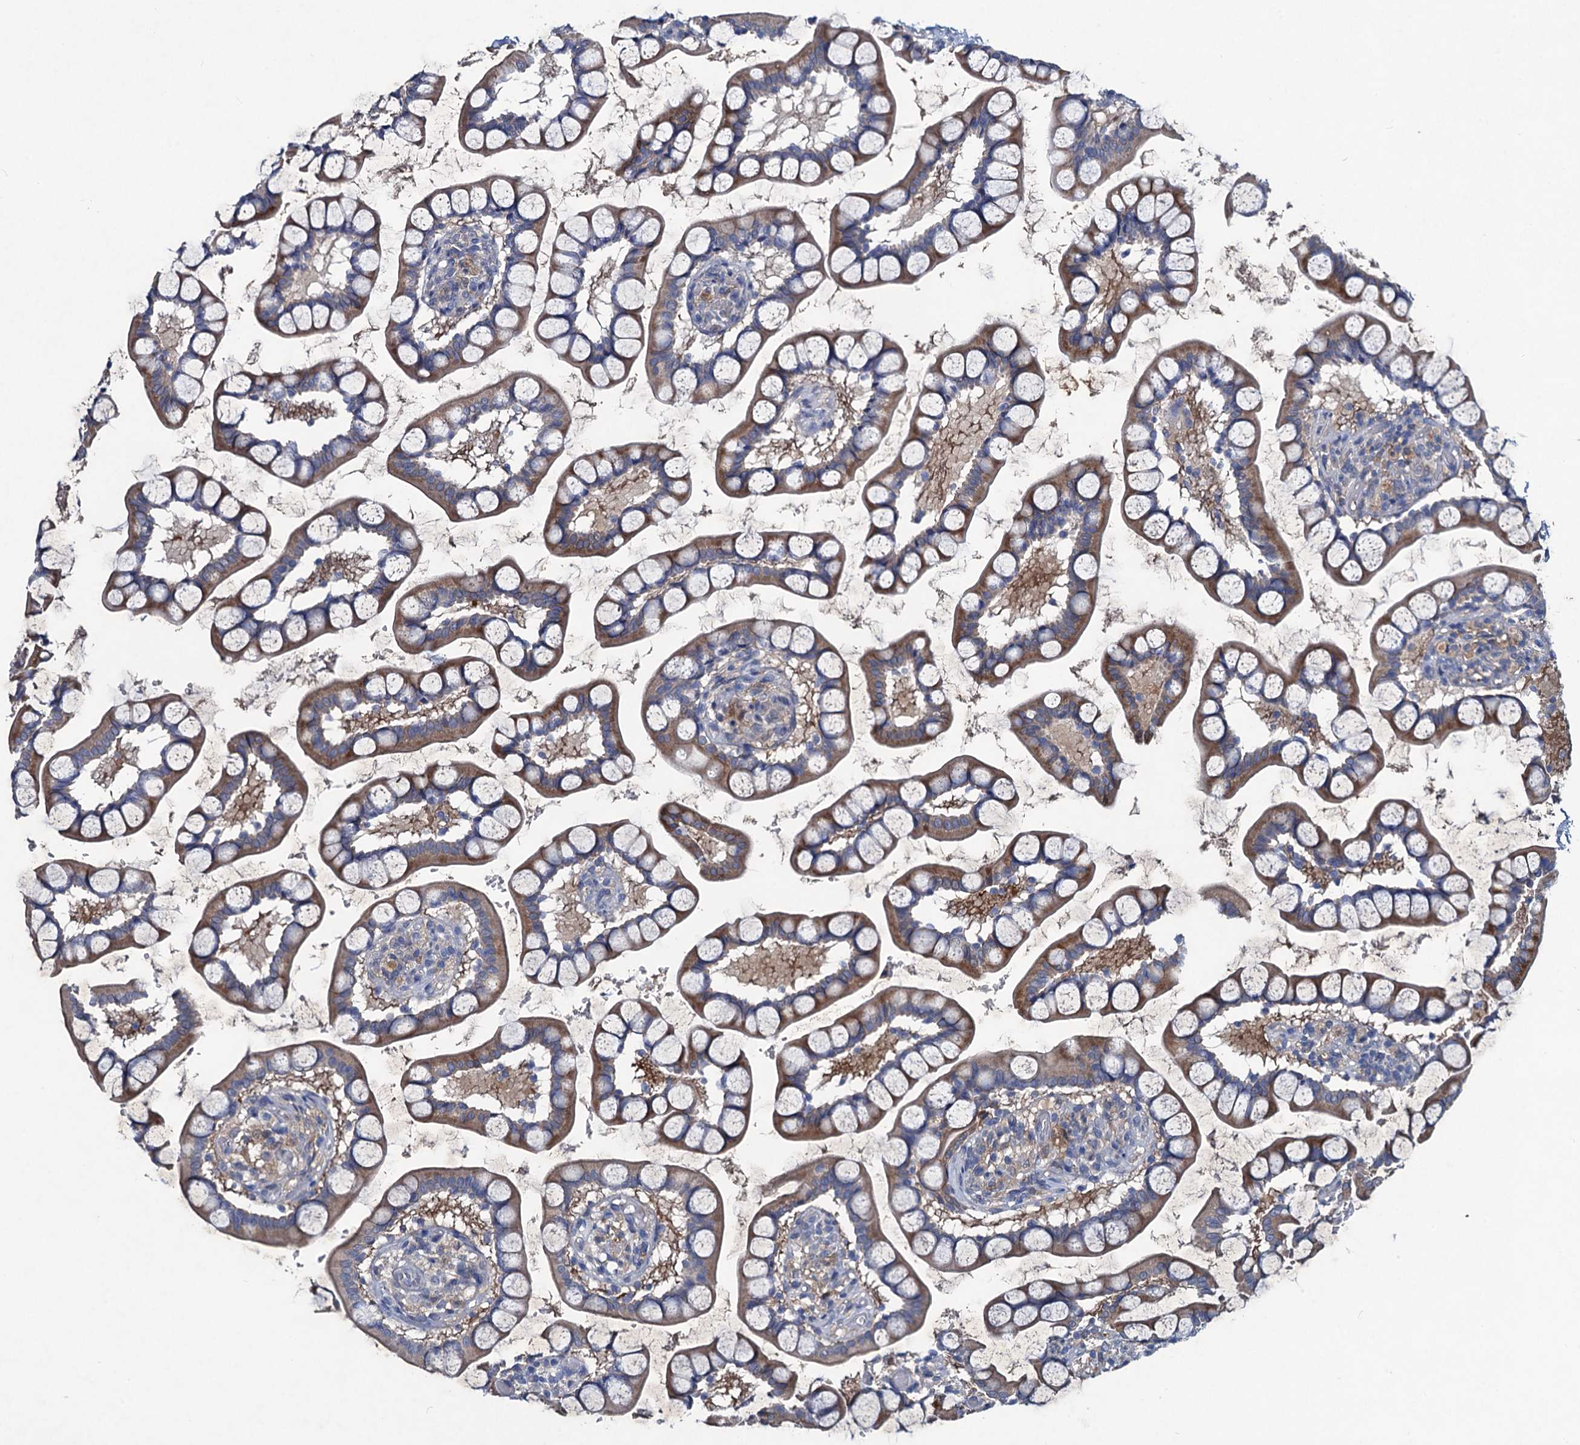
{"staining": {"intensity": "moderate", "quantity": "25%-75%", "location": "cytoplasmic/membranous"}, "tissue": "small intestine", "cell_type": "Glandular cells", "image_type": "normal", "snomed": [{"axis": "morphology", "description": "Normal tissue, NOS"}, {"axis": "topography", "description": "Small intestine"}], "caption": "Small intestine stained with DAB (3,3'-diaminobenzidine) immunohistochemistry (IHC) reveals medium levels of moderate cytoplasmic/membranous staining in approximately 25%-75% of glandular cells. (Brightfield microscopy of DAB IHC at high magnification).", "gene": "RTKN2", "patient": {"sex": "male", "age": 52}}